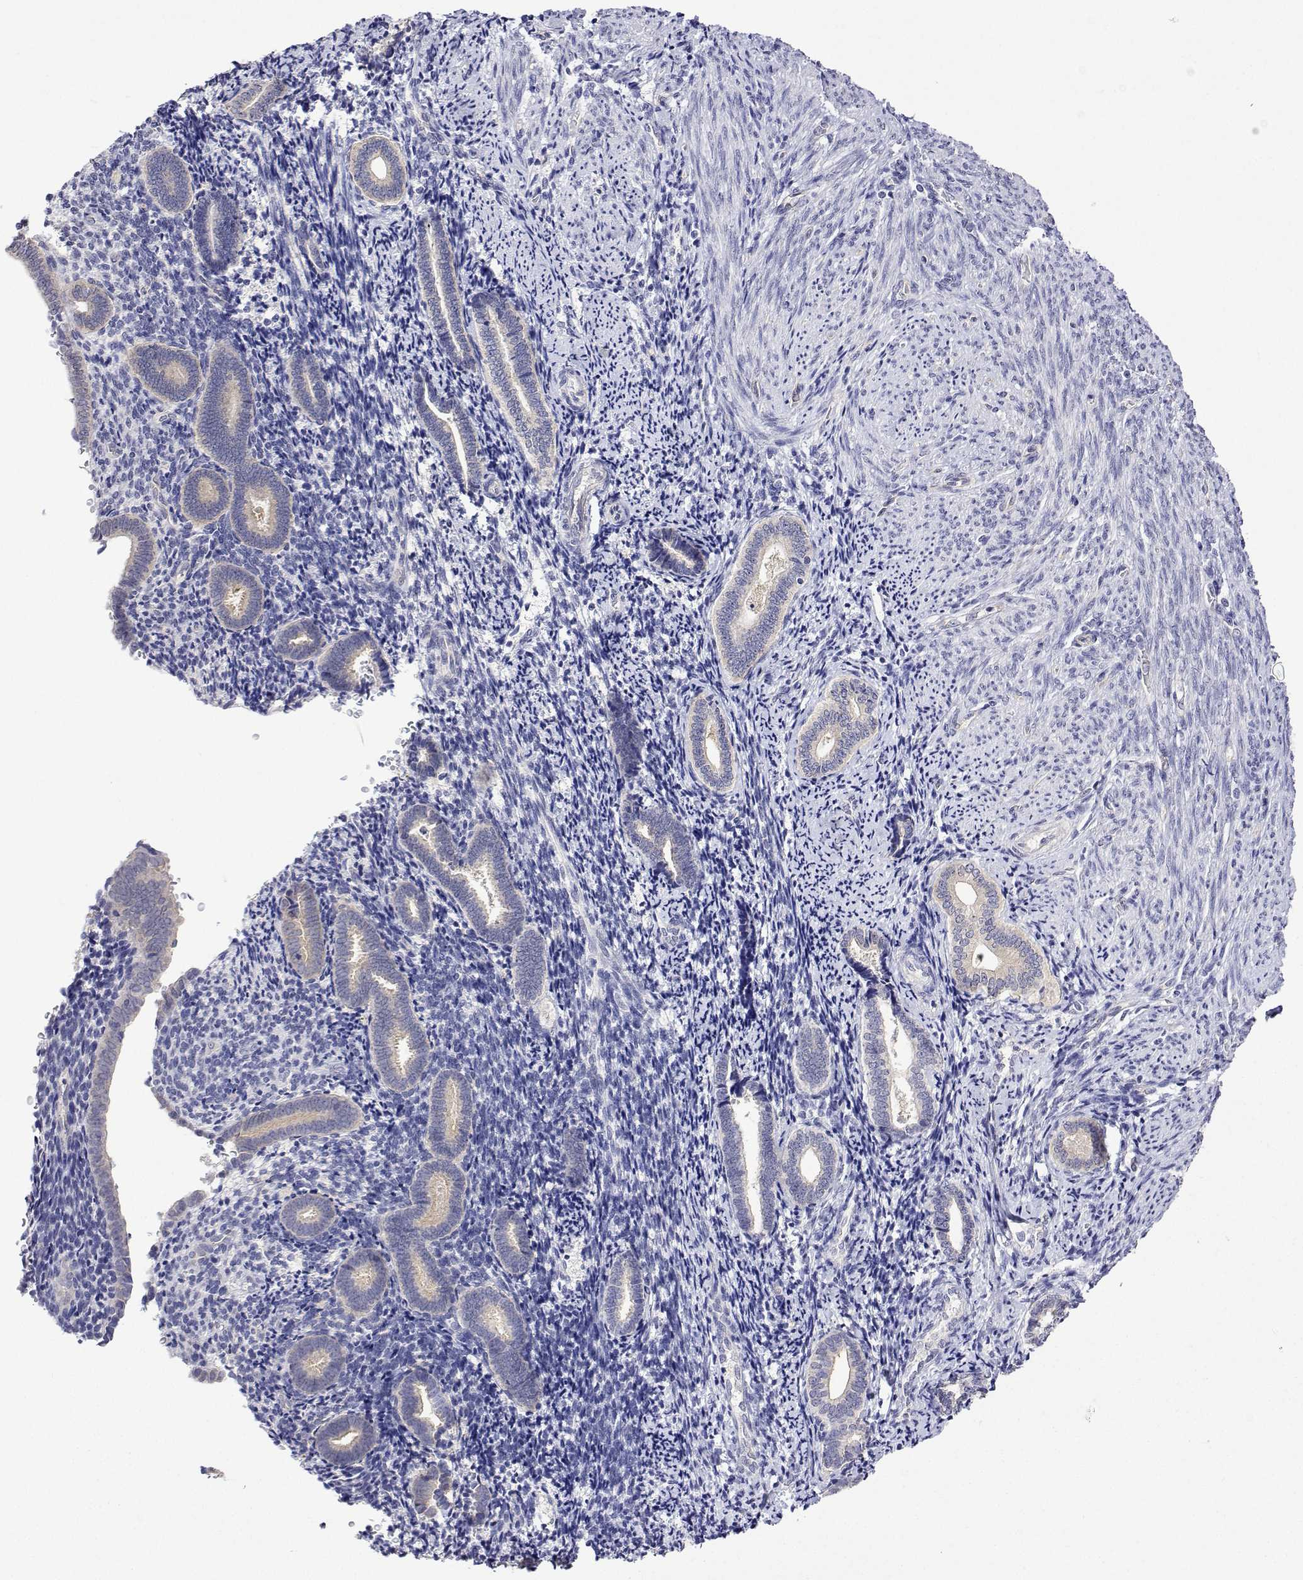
{"staining": {"intensity": "negative", "quantity": "none", "location": "none"}, "tissue": "endometrium", "cell_type": "Cells in endometrial stroma", "image_type": "normal", "snomed": [{"axis": "morphology", "description": "Normal tissue, NOS"}, {"axis": "topography", "description": "Endometrium"}], "caption": "Protein analysis of unremarkable endometrium reveals no significant expression in cells in endometrial stroma.", "gene": "PLCB1", "patient": {"sex": "female", "age": 57}}